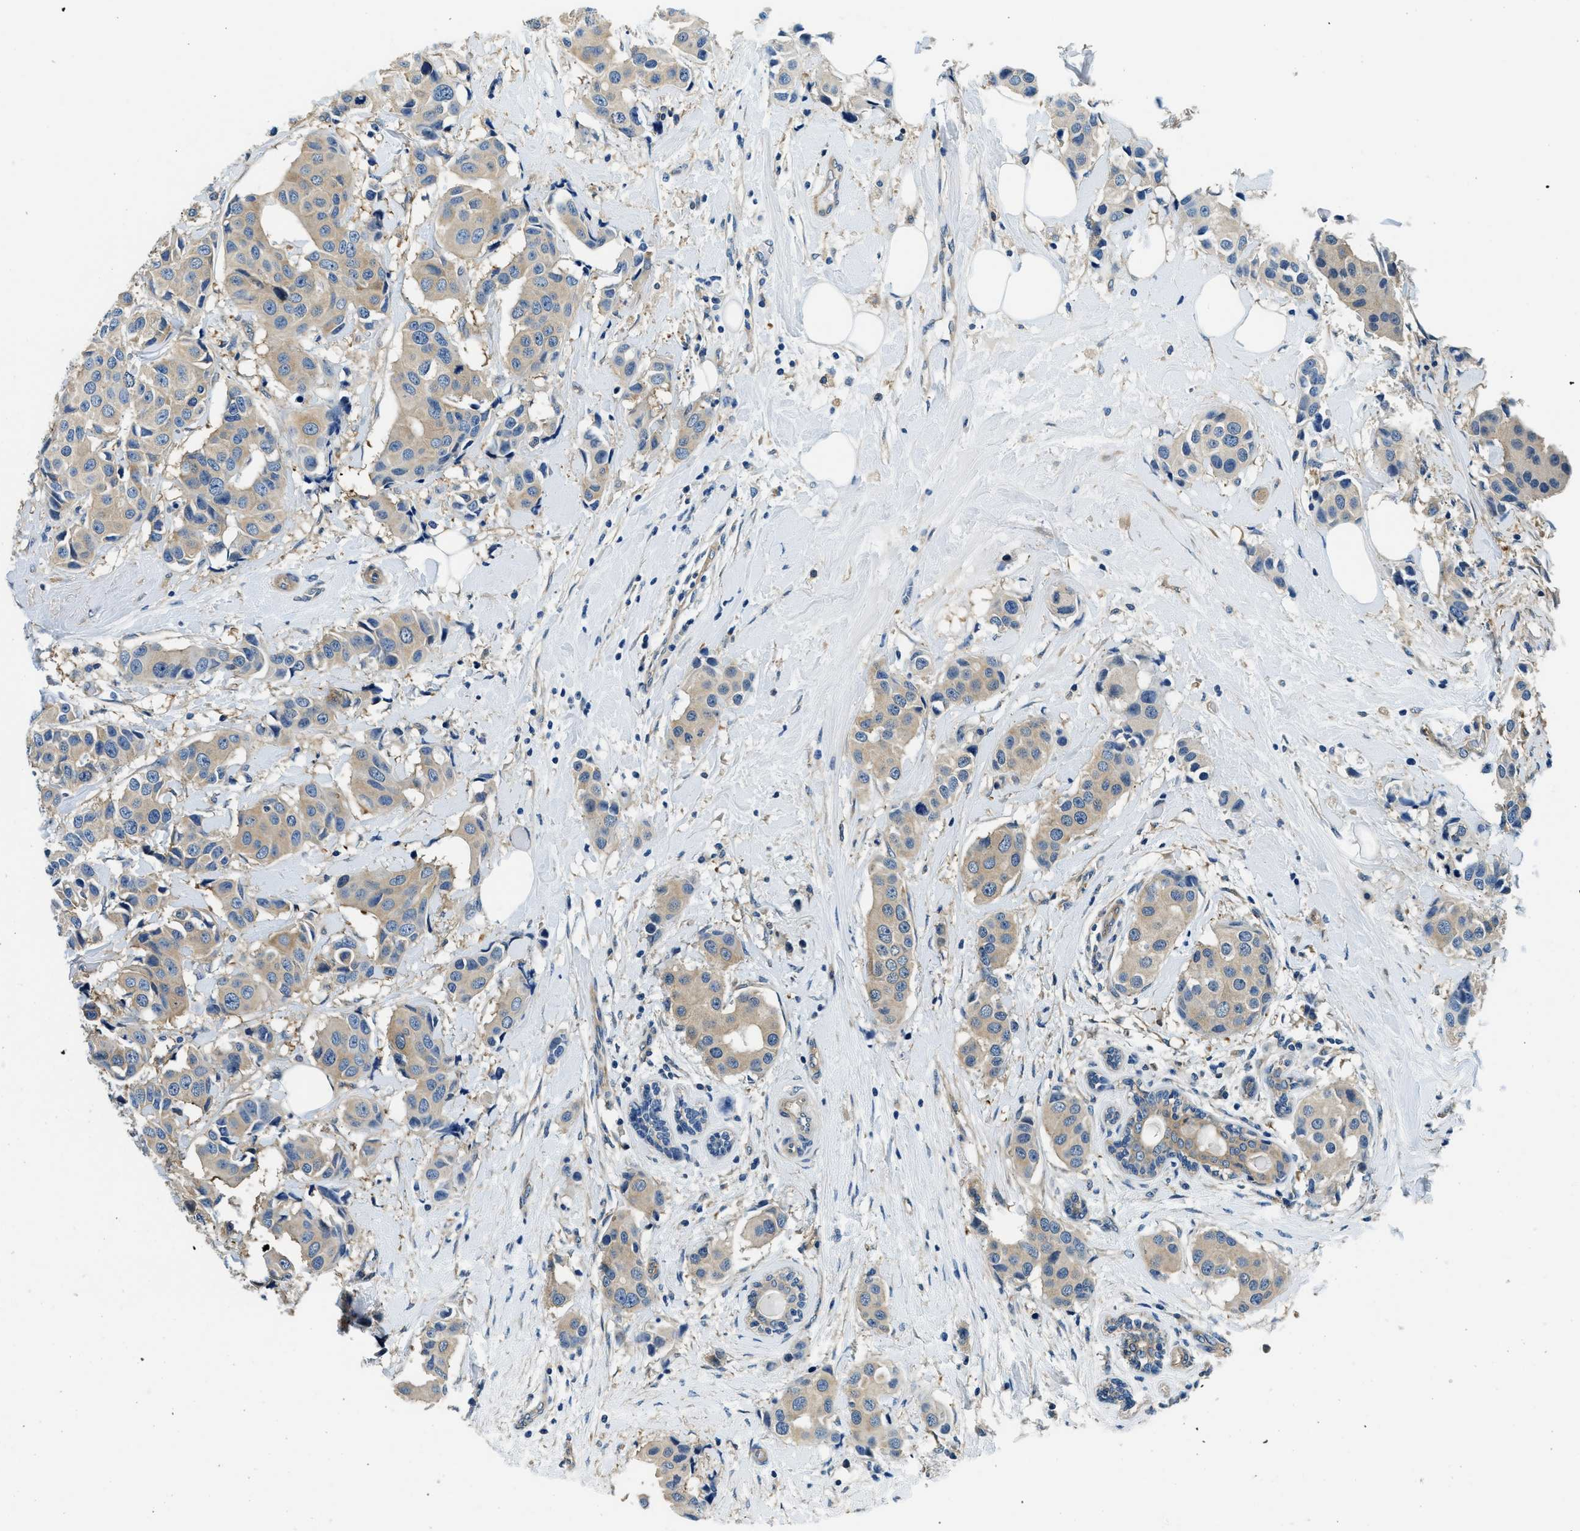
{"staining": {"intensity": "moderate", "quantity": ">75%", "location": "cytoplasmic/membranous"}, "tissue": "breast cancer", "cell_type": "Tumor cells", "image_type": "cancer", "snomed": [{"axis": "morphology", "description": "Normal tissue, NOS"}, {"axis": "morphology", "description": "Duct carcinoma"}, {"axis": "topography", "description": "Breast"}], "caption": "Brown immunohistochemical staining in human invasive ductal carcinoma (breast) exhibits moderate cytoplasmic/membranous staining in about >75% of tumor cells. The staining was performed using DAB to visualize the protein expression in brown, while the nuclei were stained in blue with hematoxylin (Magnification: 20x).", "gene": "TWF1", "patient": {"sex": "female", "age": 39}}